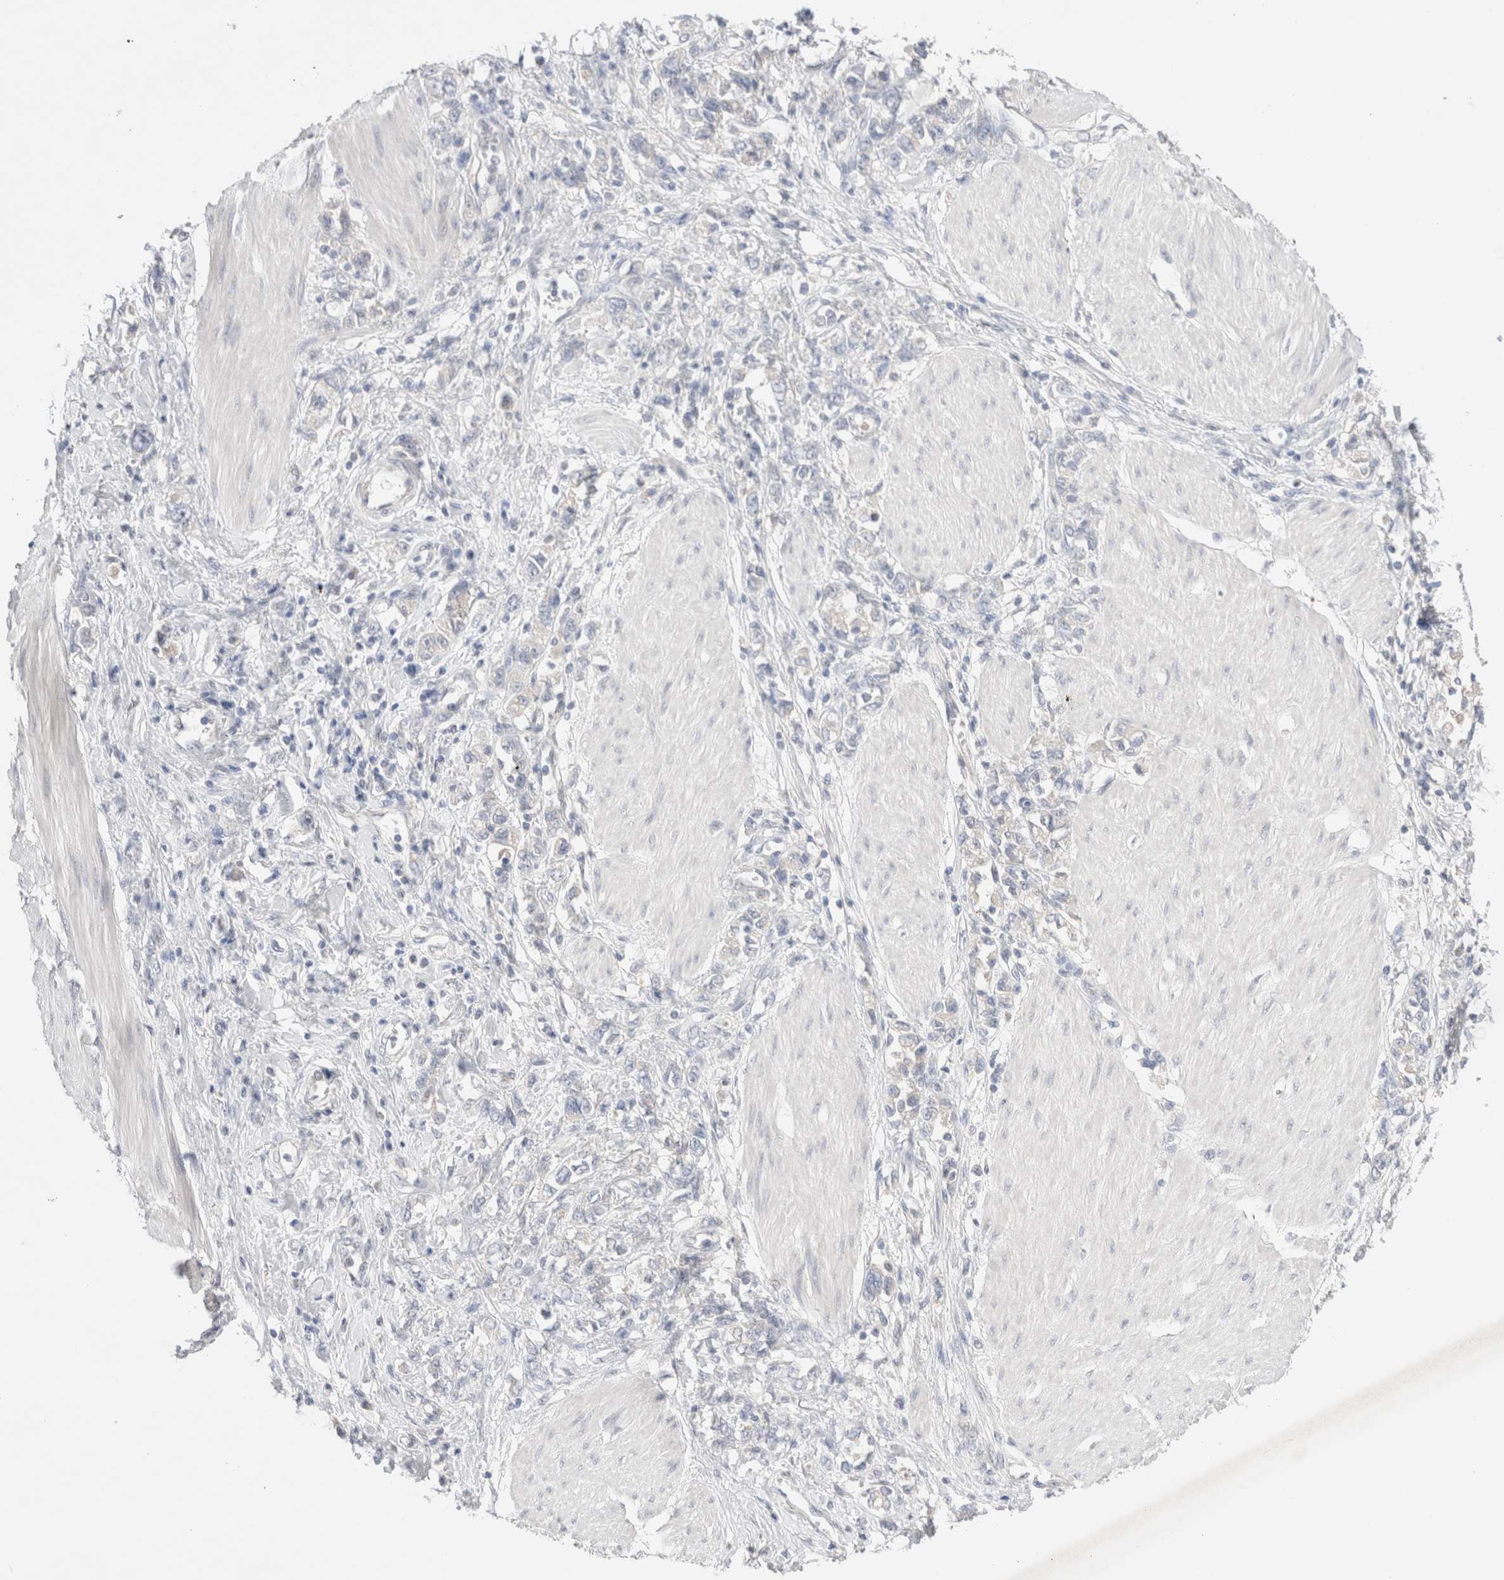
{"staining": {"intensity": "negative", "quantity": "none", "location": "none"}, "tissue": "stomach cancer", "cell_type": "Tumor cells", "image_type": "cancer", "snomed": [{"axis": "morphology", "description": "Adenocarcinoma, NOS"}, {"axis": "topography", "description": "Stomach"}], "caption": "This is a photomicrograph of IHC staining of stomach cancer, which shows no staining in tumor cells.", "gene": "SPATA20", "patient": {"sex": "female", "age": 76}}